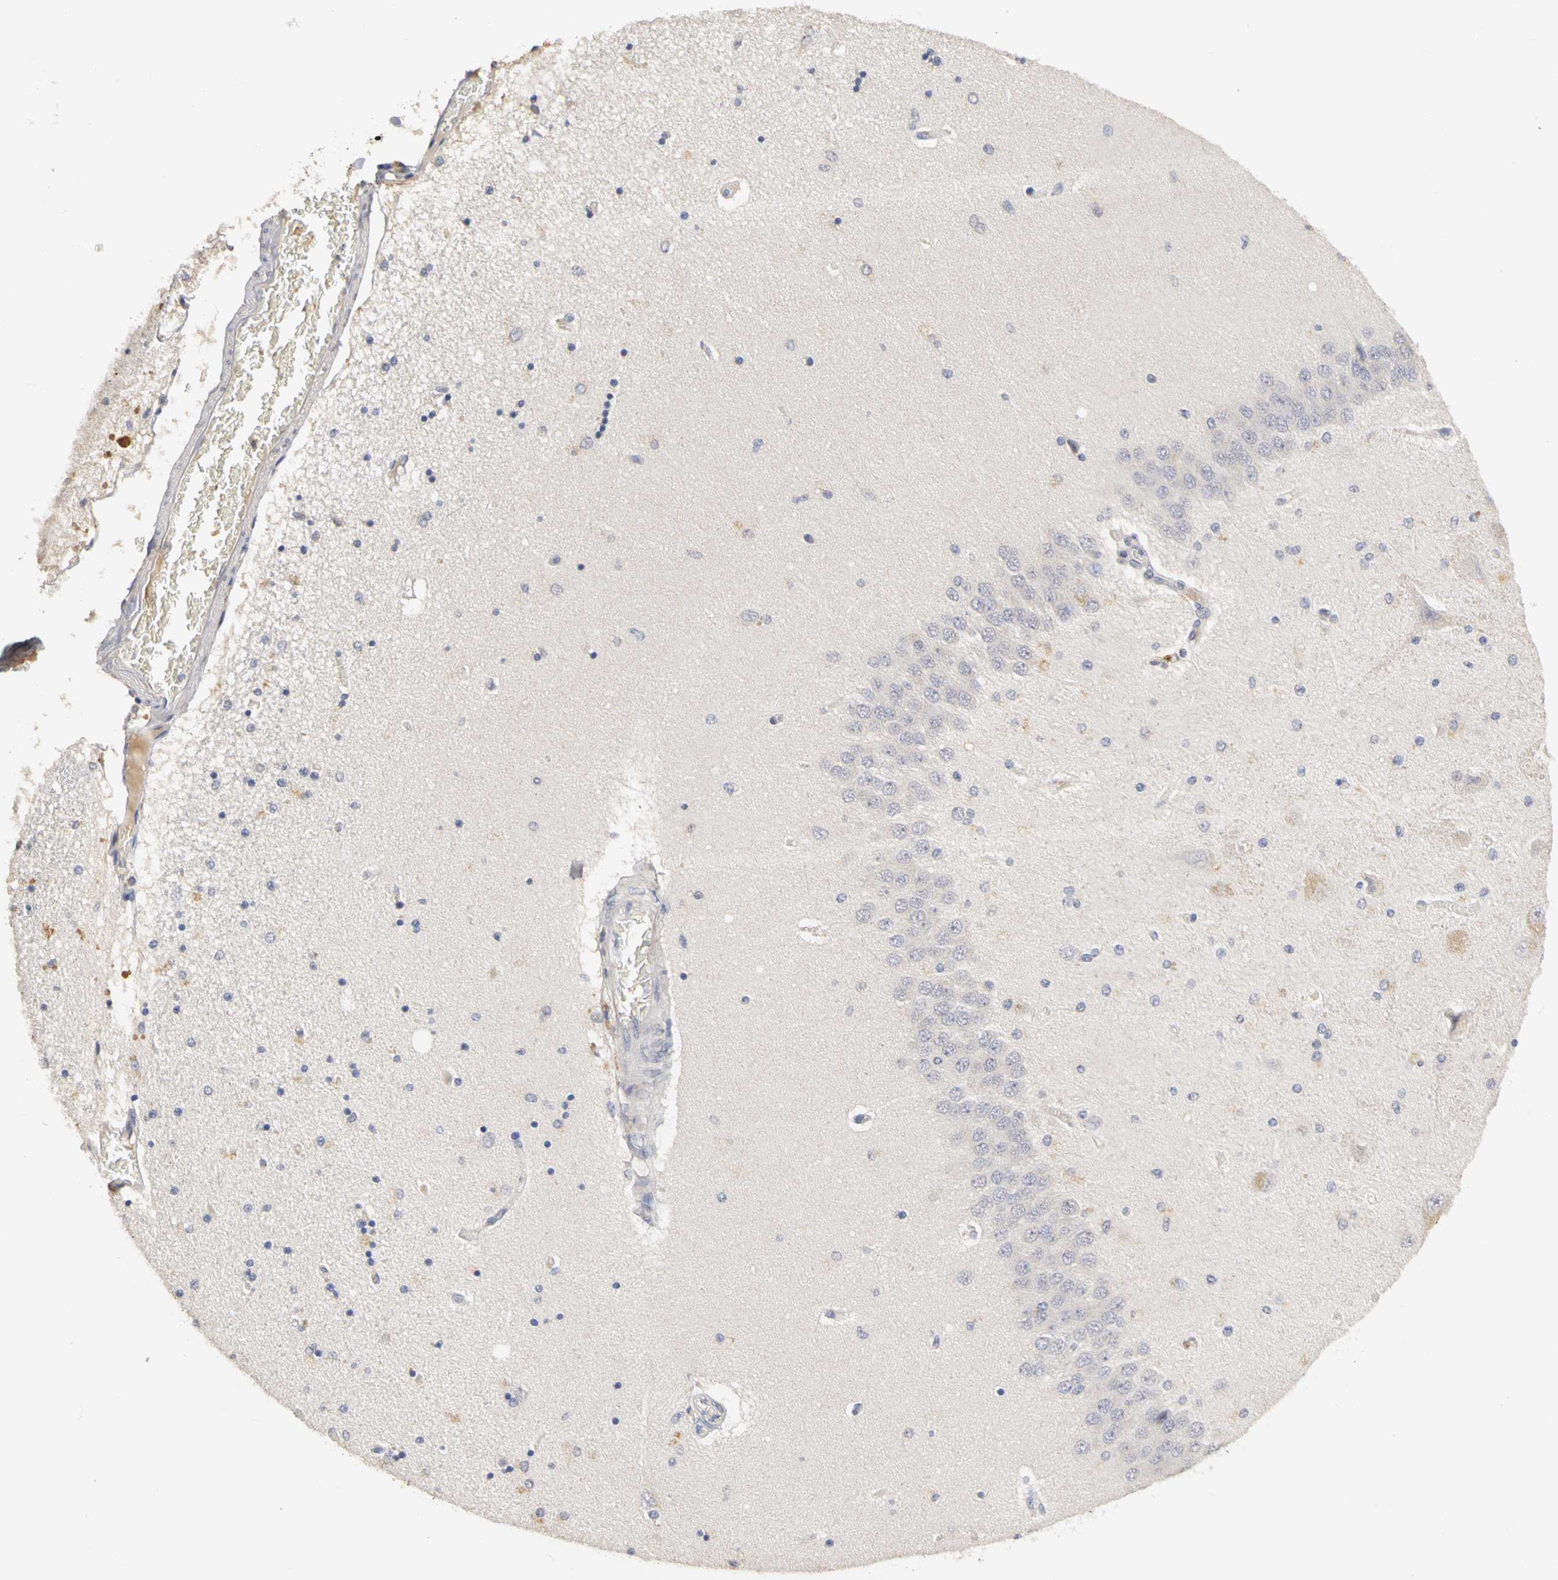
{"staining": {"intensity": "negative", "quantity": "none", "location": "none"}, "tissue": "hippocampus", "cell_type": "Glial cells", "image_type": "normal", "snomed": [{"axis": "morphology", "description": "Normal tissue, NOS"}, {"axis": "topography", "description": "Hippocampus"}], "caption": "Protein analysis of unremarkable hippocampus displays no significant positivity in glial cells. Nuclei are stained in blue.", "gene": "PGR", "patient": {"sex": "female", "age": 54}}